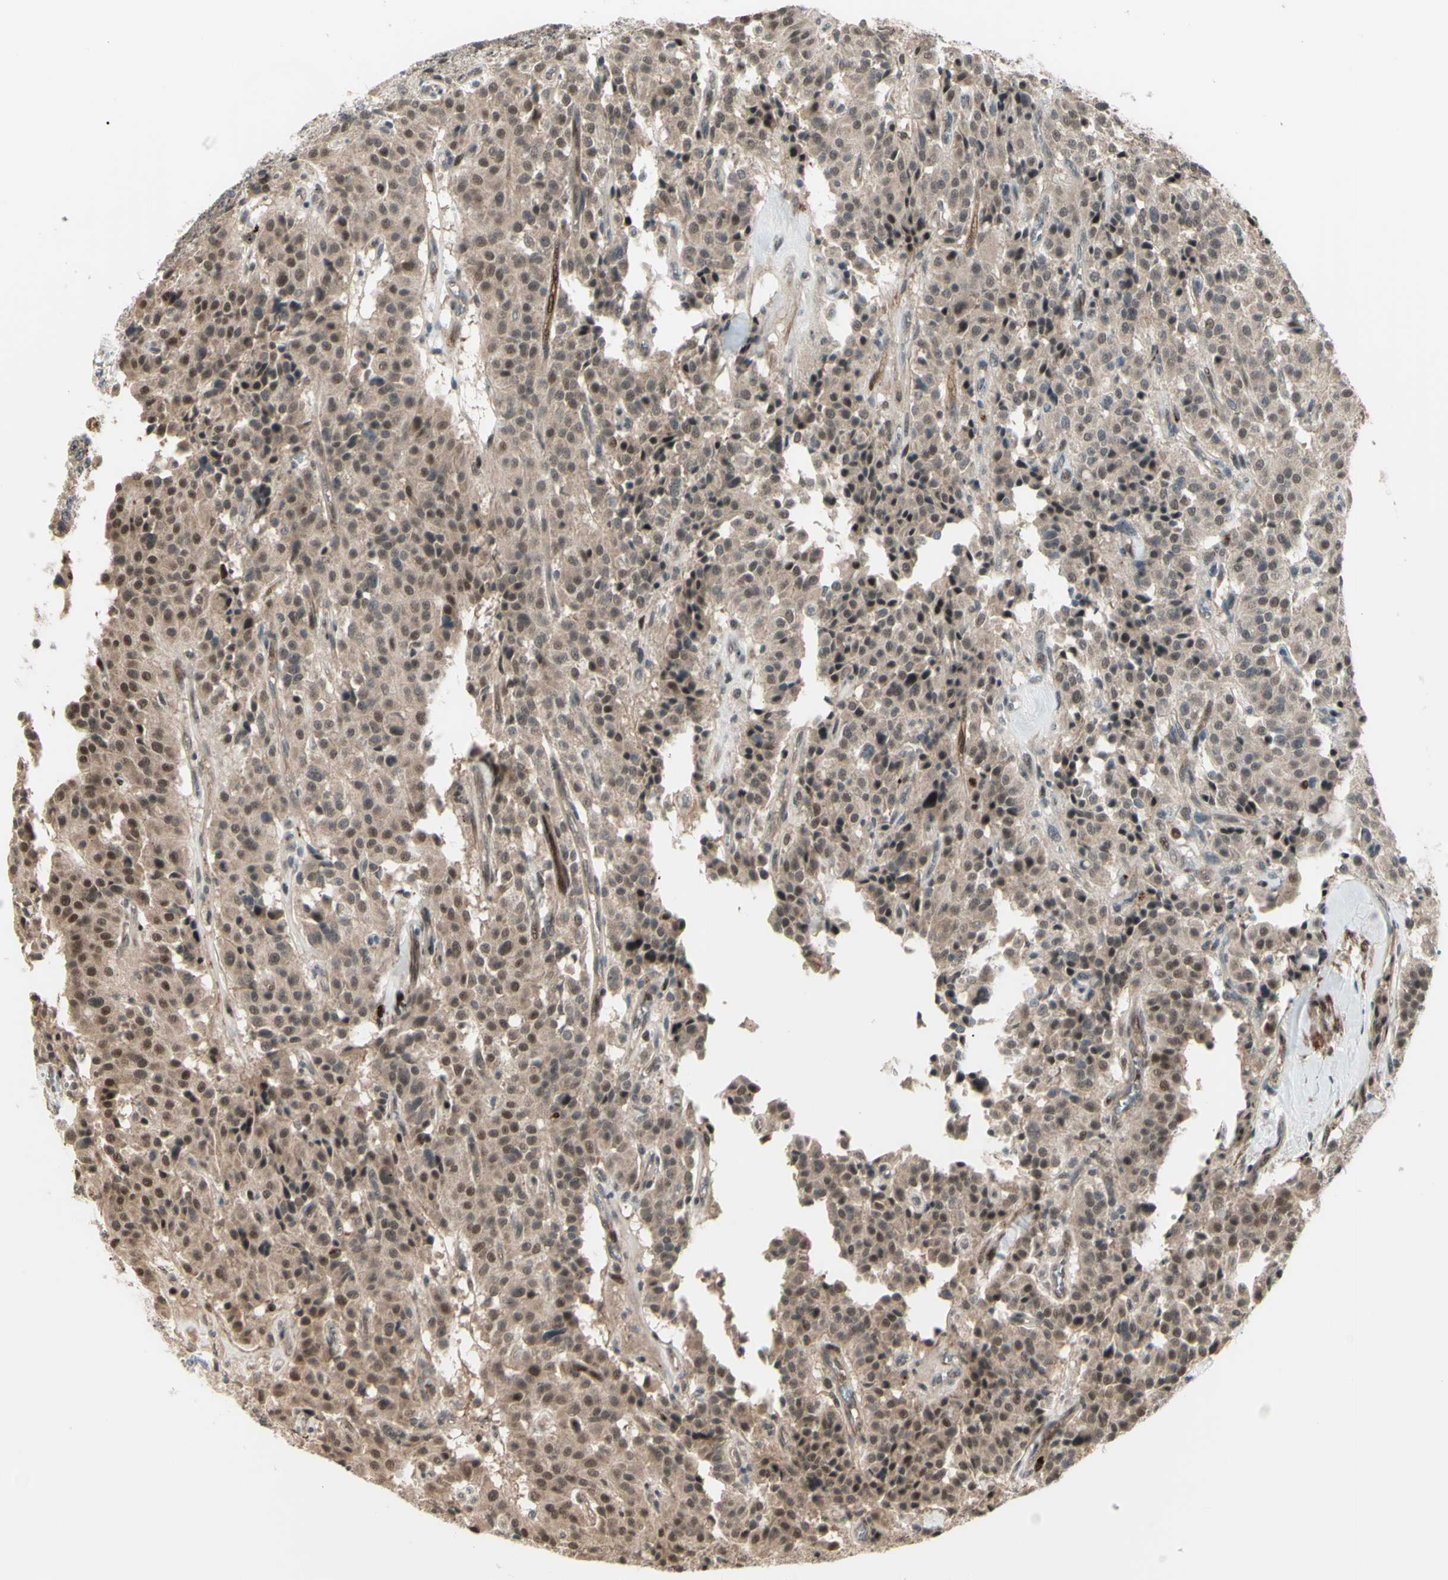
{"staining": {"intensity": "moderate", "quantity": ">75%", "location": "cytoplasmic/membranous,nuclear"}, "tissue": "carcinoid", "cell_type": "Tumor cells", "image_type": "cancer", "snomed": [{"axis": "morphology", "description": "Carcinoid, malignant, NOS"}, {"axis": "topography", "description": "Lung"}], "caption": "Protein staining by IHC shows moderate cytoplasmic/membranous and nuclear positivity in about >75% of tumor cells in carcinoid (malignant).", "gene": "MLF2", "patient": {"sex": "male", "age": 30}}